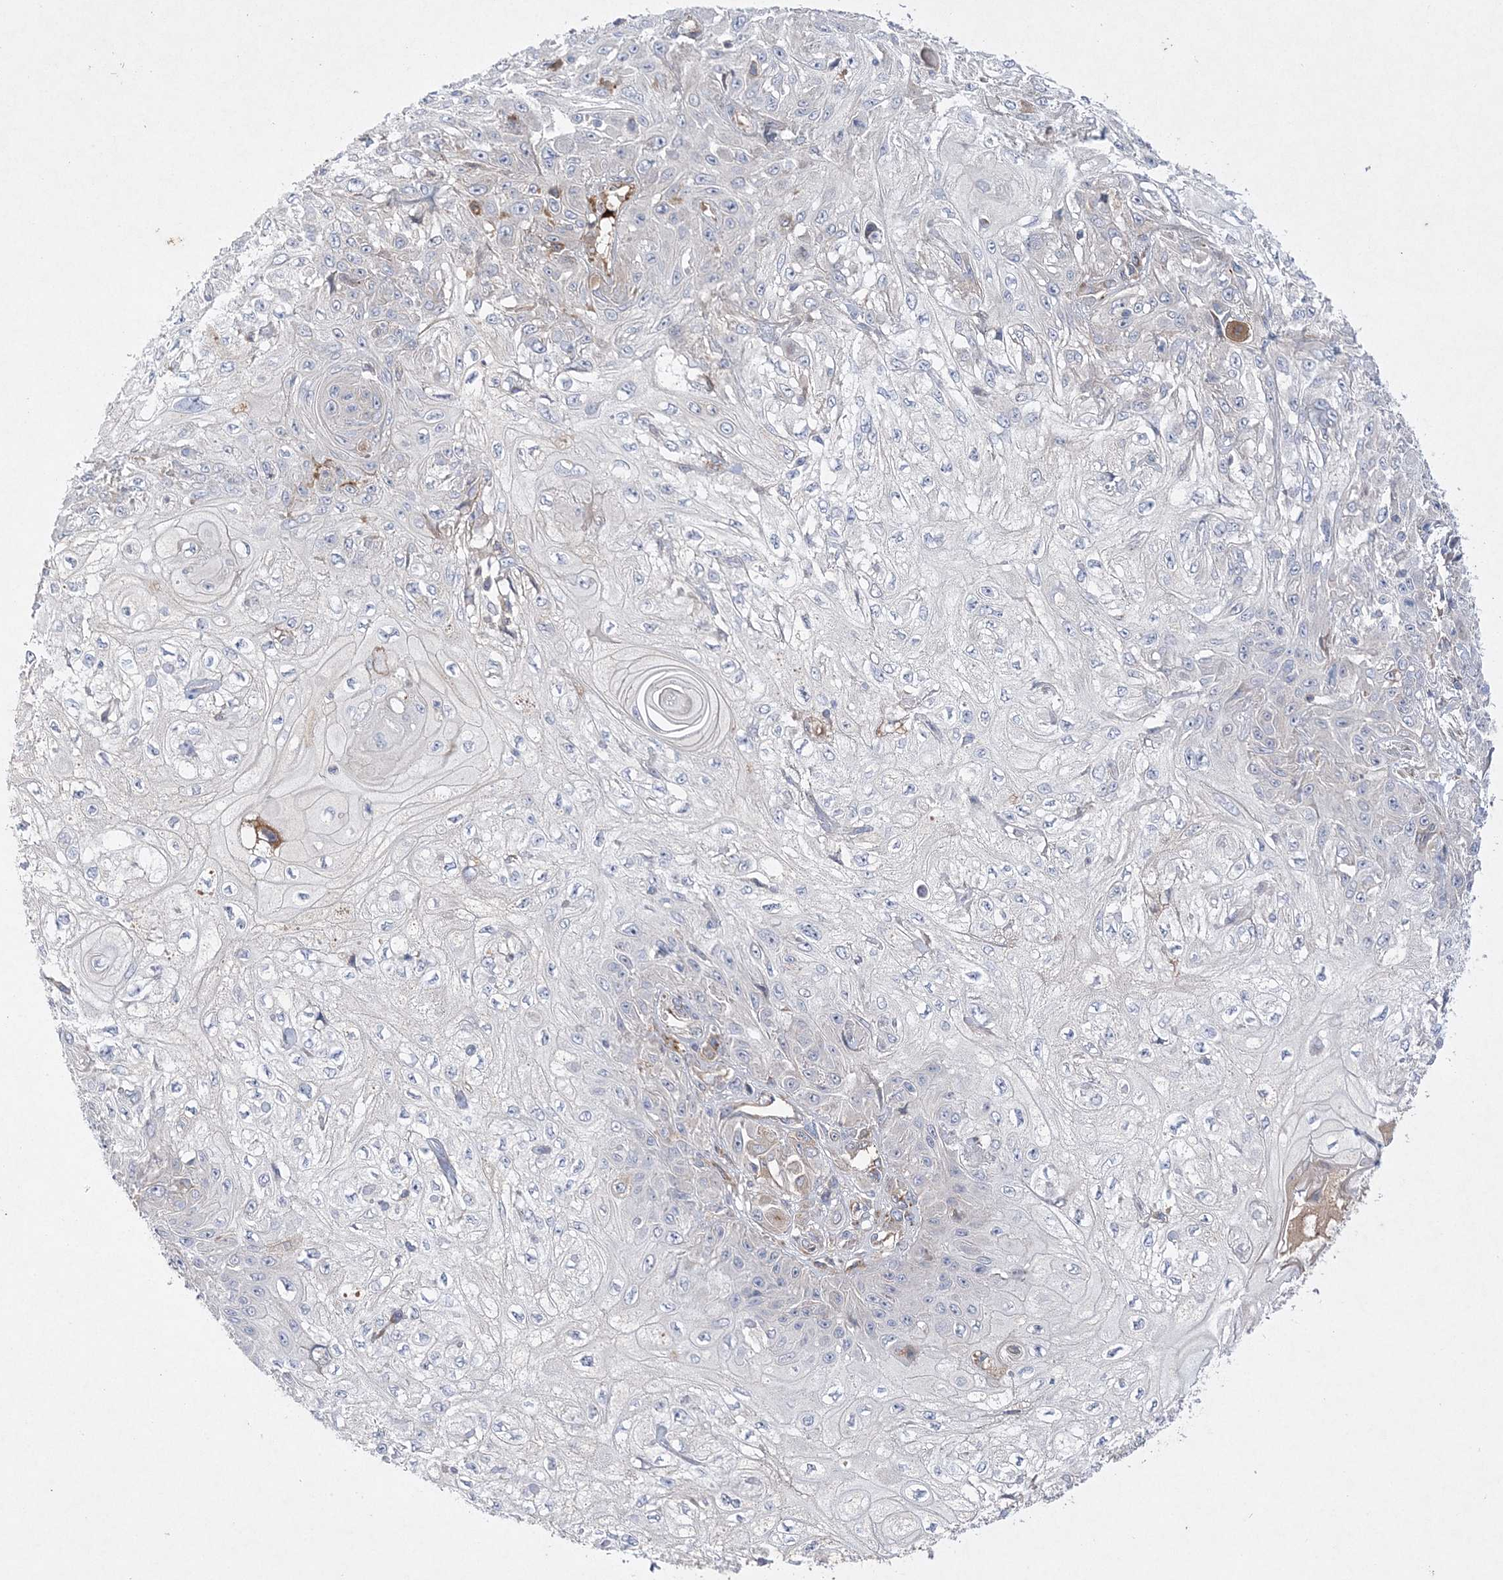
{"staining": {"intensity": "negative", "quantity": "none", "location": "none"}, "tissue": "skin cancer", "cell_type": "Tumor cells", "image_type": "cancer", "snomed": [{"axis": "morphology", "description": "Squamous cell carcinoma, NOS"}, {"axis": "morphology", "description": "Squamous cell carcinoma, metastatic, NOS"}, {"axis": "topography", "description": "Skin"}, {"axis": "topography", "description": "Lymph node"}], "caption": "An immunohistochemistry (IHC) image of skin cancer is shown. There is no staining in tumor cells of skin cancer.", "gene": "TMEM132B", "patient": {"sex": "male", "age": 75}}